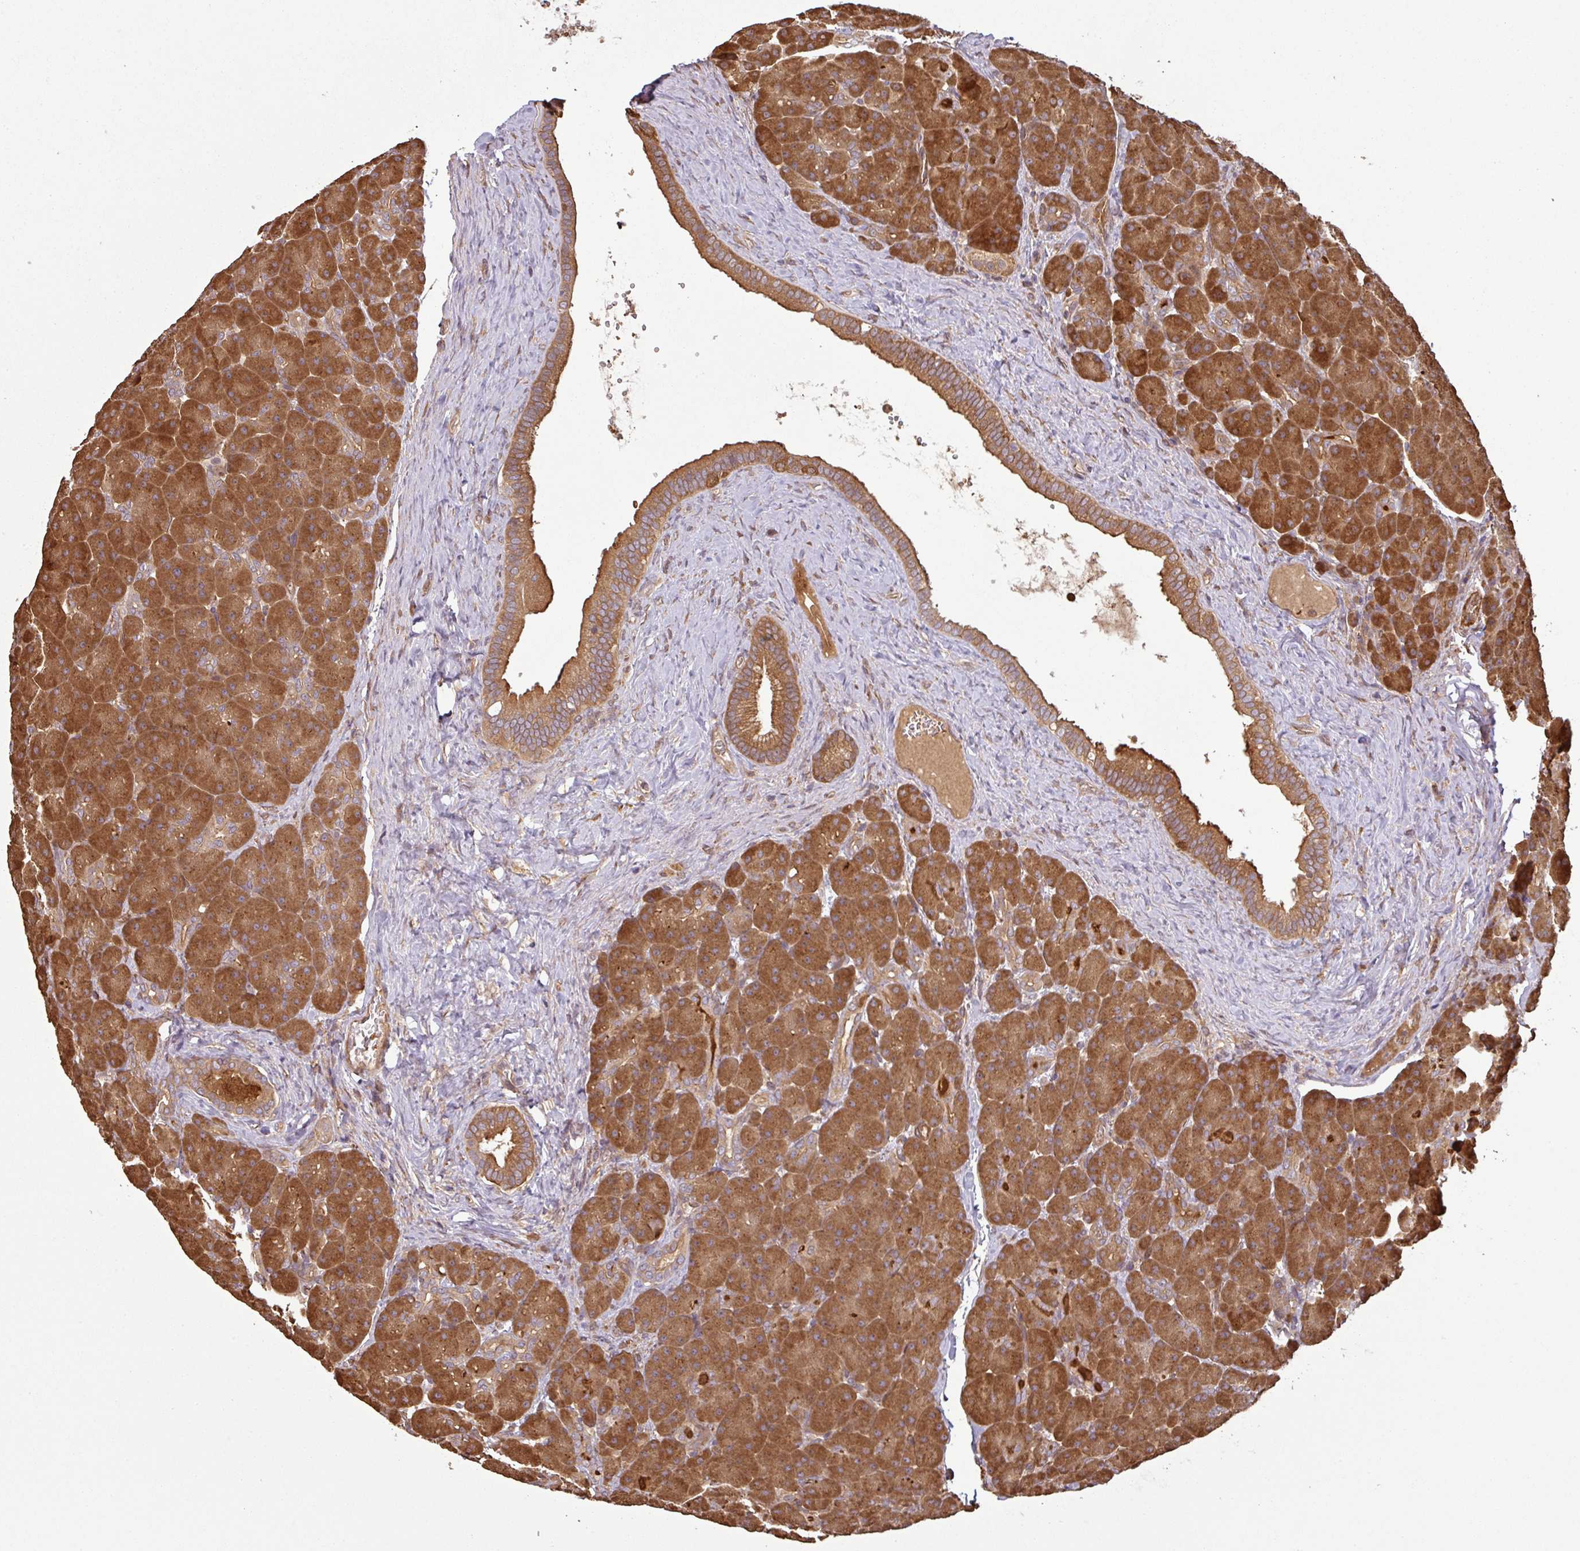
{"staining": {"intensity": "strong", "quantity": ">75%", "location": "cytoplasmic/membranous"}, "tissue": "pancreas", "cell_type": "Exocrine glandular cells", "image_type": "normal", "snomed": [{"axis": "morphology", "description": "Normal tissue, NOS"}, {"axis": "topography", "description": "Pancreas"}], "caption": "Normal pancreas reveals strong cytoplasmic/membranous expression in about >75% of exocrine glandular cells.", "gene": "MAP3K6", "patient": {"sex": "male", "age": 66}}